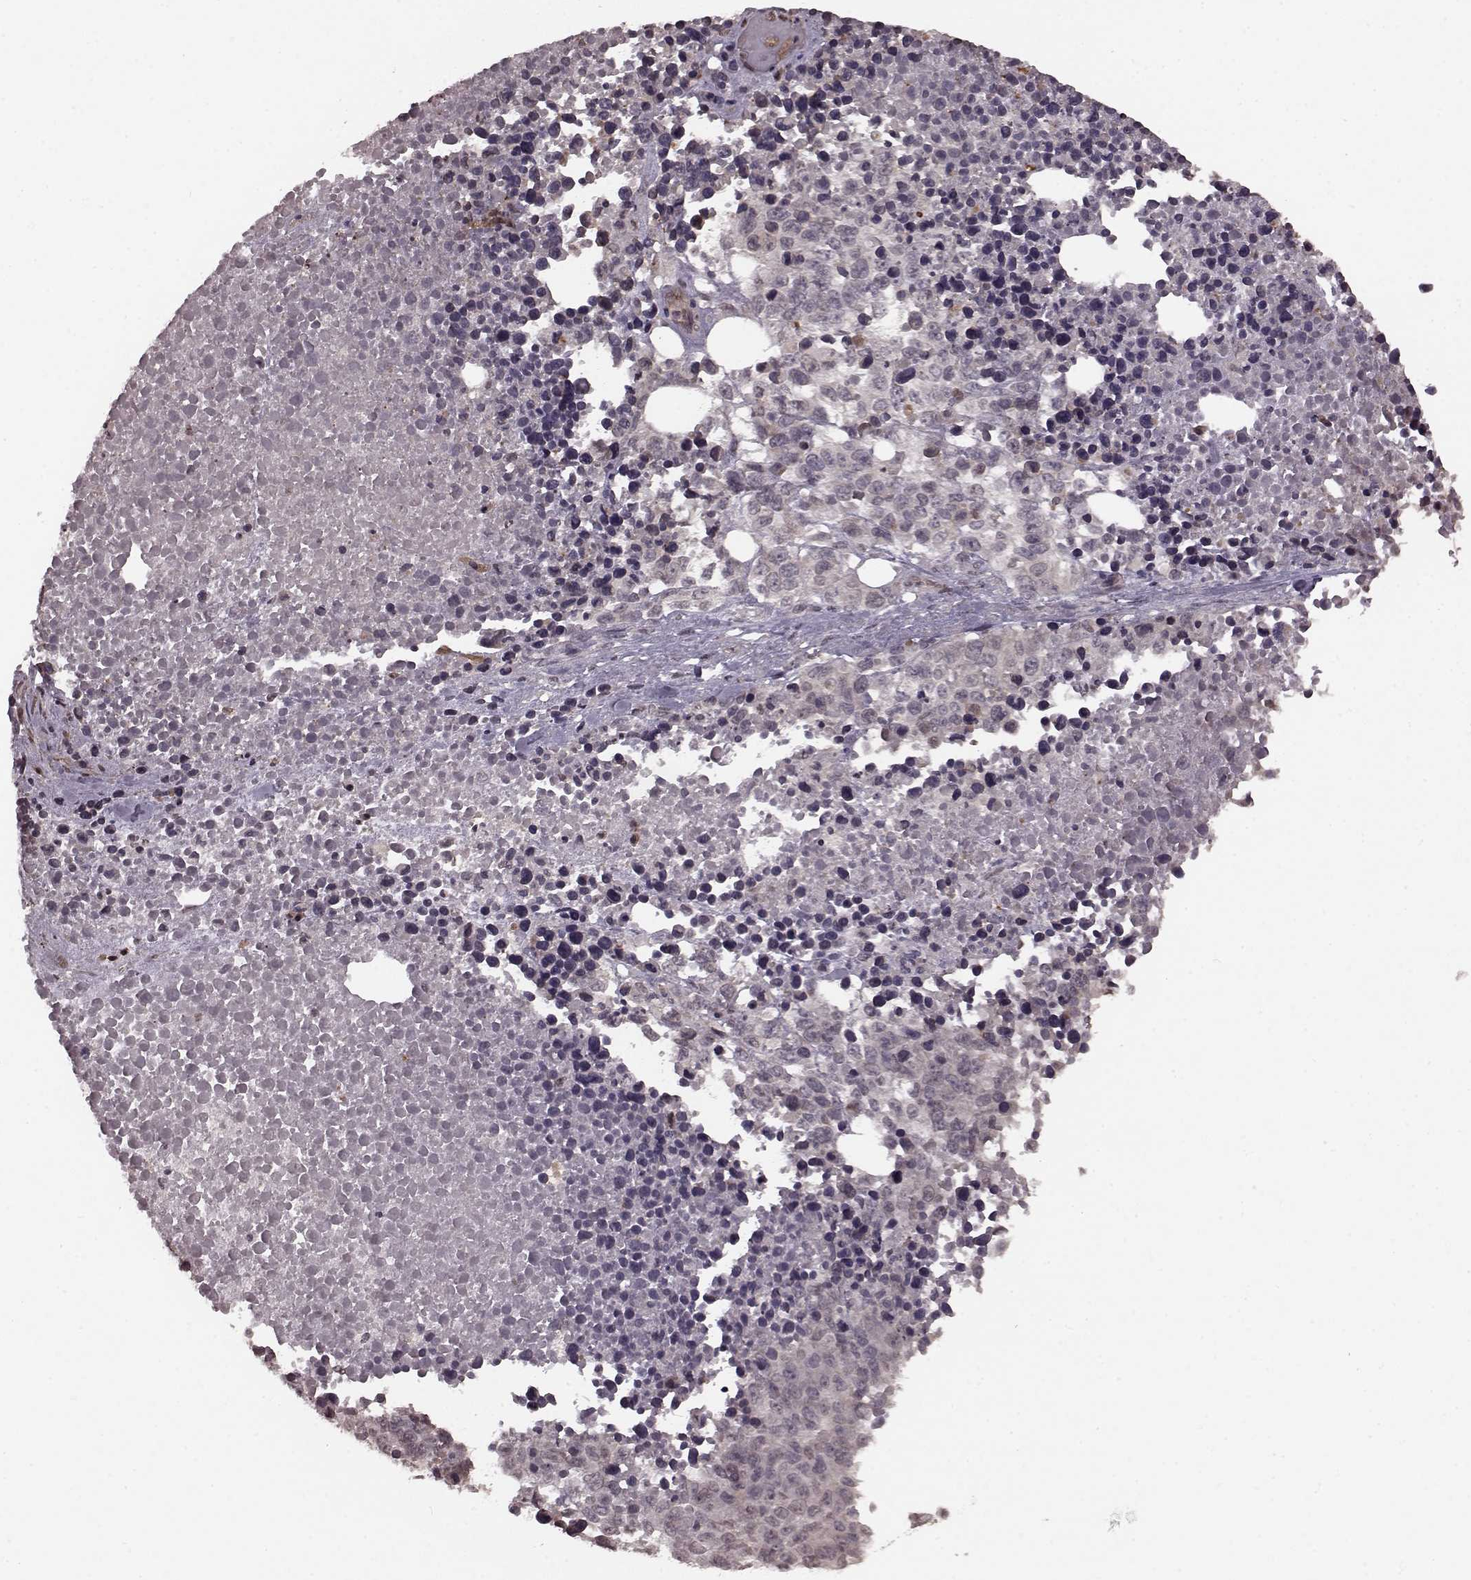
{"staining": {"intensity": "negative", "quantity": "none", "location": "none"}, "tissue": "melanoma", "cell_type": "Tumor cells", "image_type": "cancer", "snomed": [{"axis": "morphology", "description": "Malignant melanoma, Metastatic site"}, {"axis": "topography", "description": "Skin"}], "caption": "Immunohistochemistry of human melanoma reveals no staining in tumor cells. Brightfield microscopy of immunohistochemistry stained with DAB (brown) and hematoxylin (blue), captured at high magnification.", "gene": "GSS", "patient": {"sex": "male", "age": 84}}